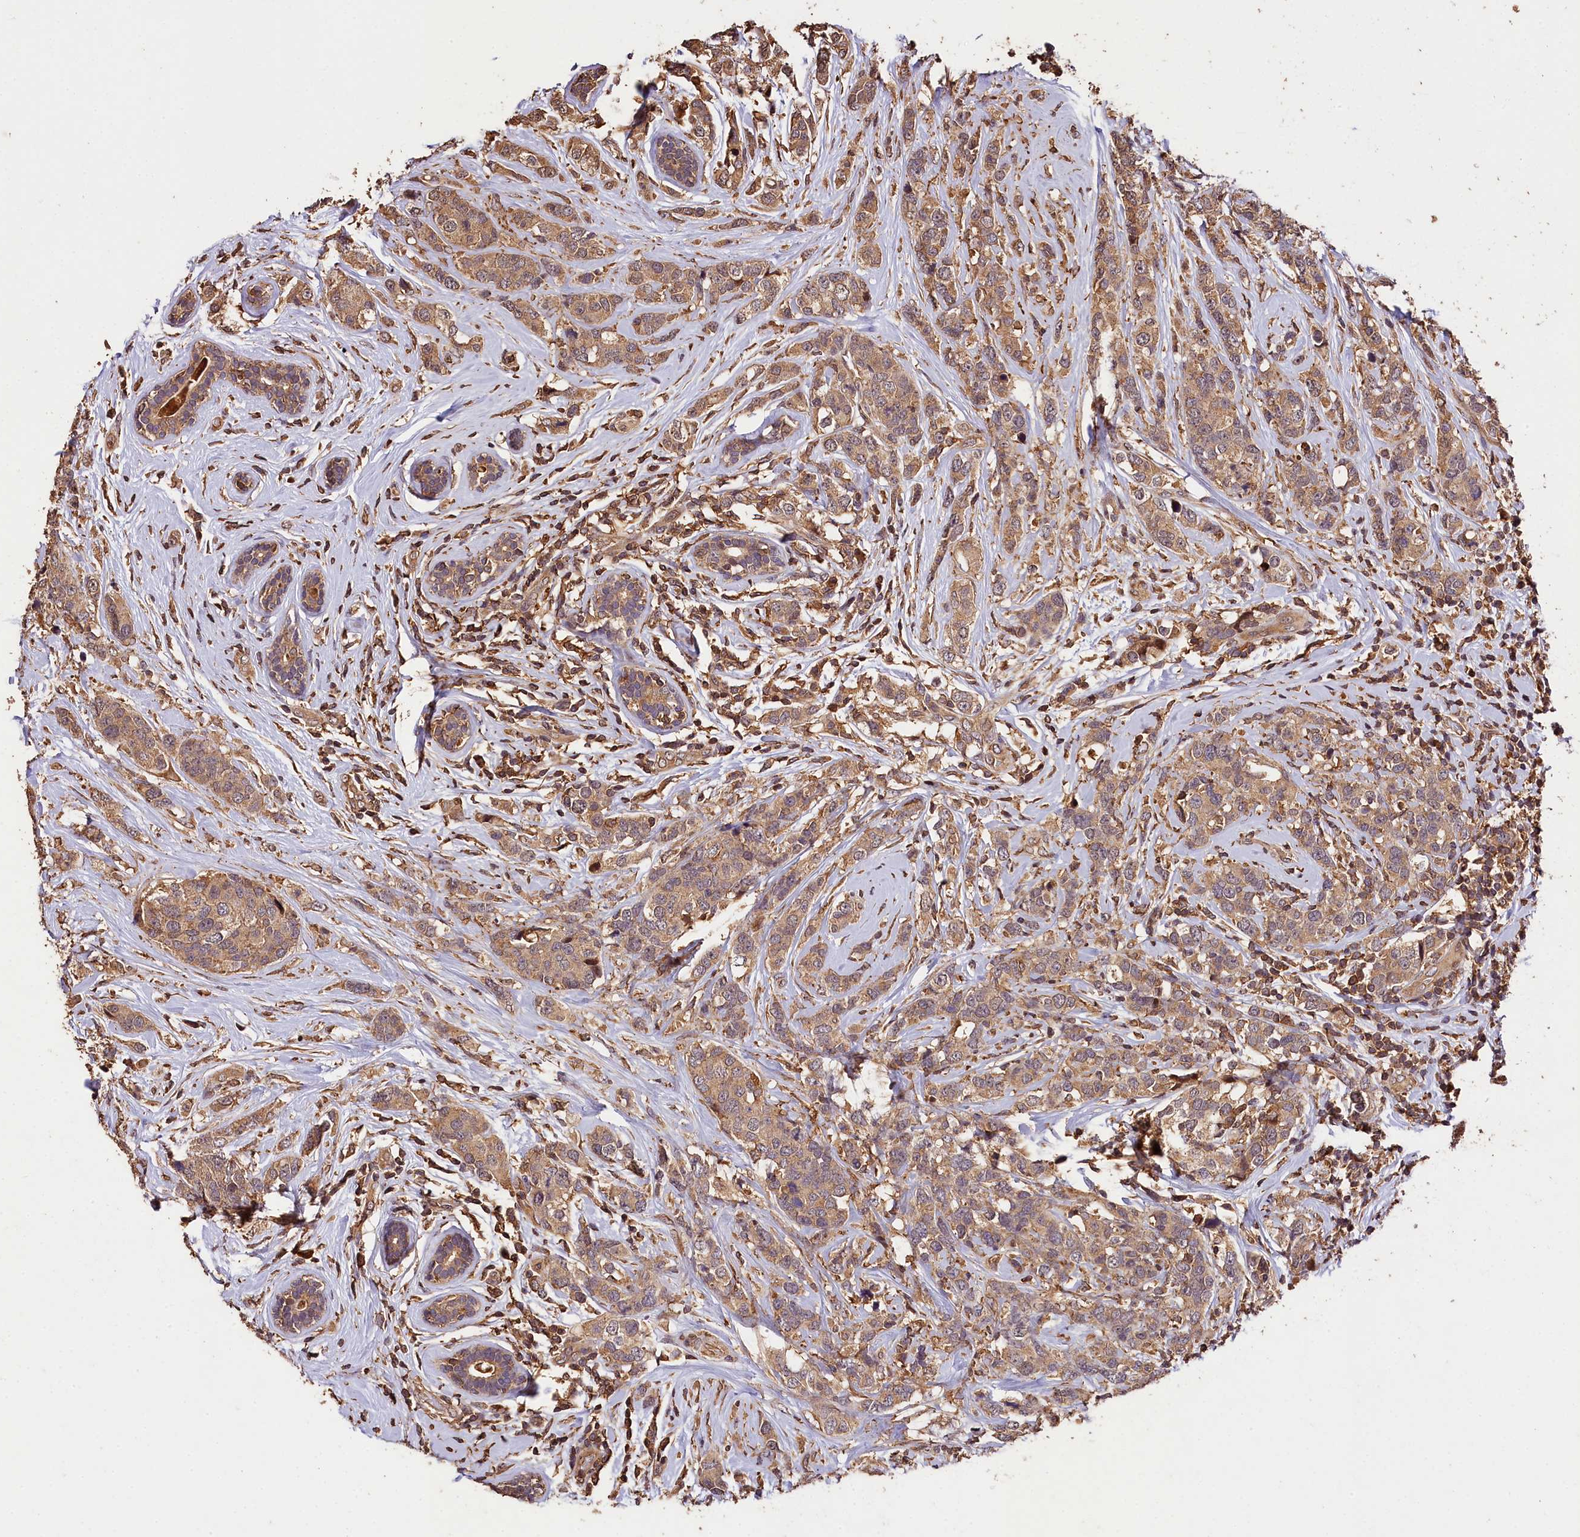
{"staining": {"intensity": "moderate", "quantity": ">75%", "location": "cytoplasmic/membranous"}, "tissue": "breast cancer", "cell_type": "Tumor cells", "image_type": "cancer", "snomed": [{"axis": "morphology", "description": "Lobular carcinoma"}, {"axis": "topography", "description": "Breast"}], "caption": "An immunohistochemistry (IHC) image of neoplastic tissue is shown. Protein staining in brown shows moderate cytoplasmic/membranous positivity in lobular carcinoma (breast) within tumor cells.", "gene": "KPTN", "patient": {"sex": "female", "age": 59}}